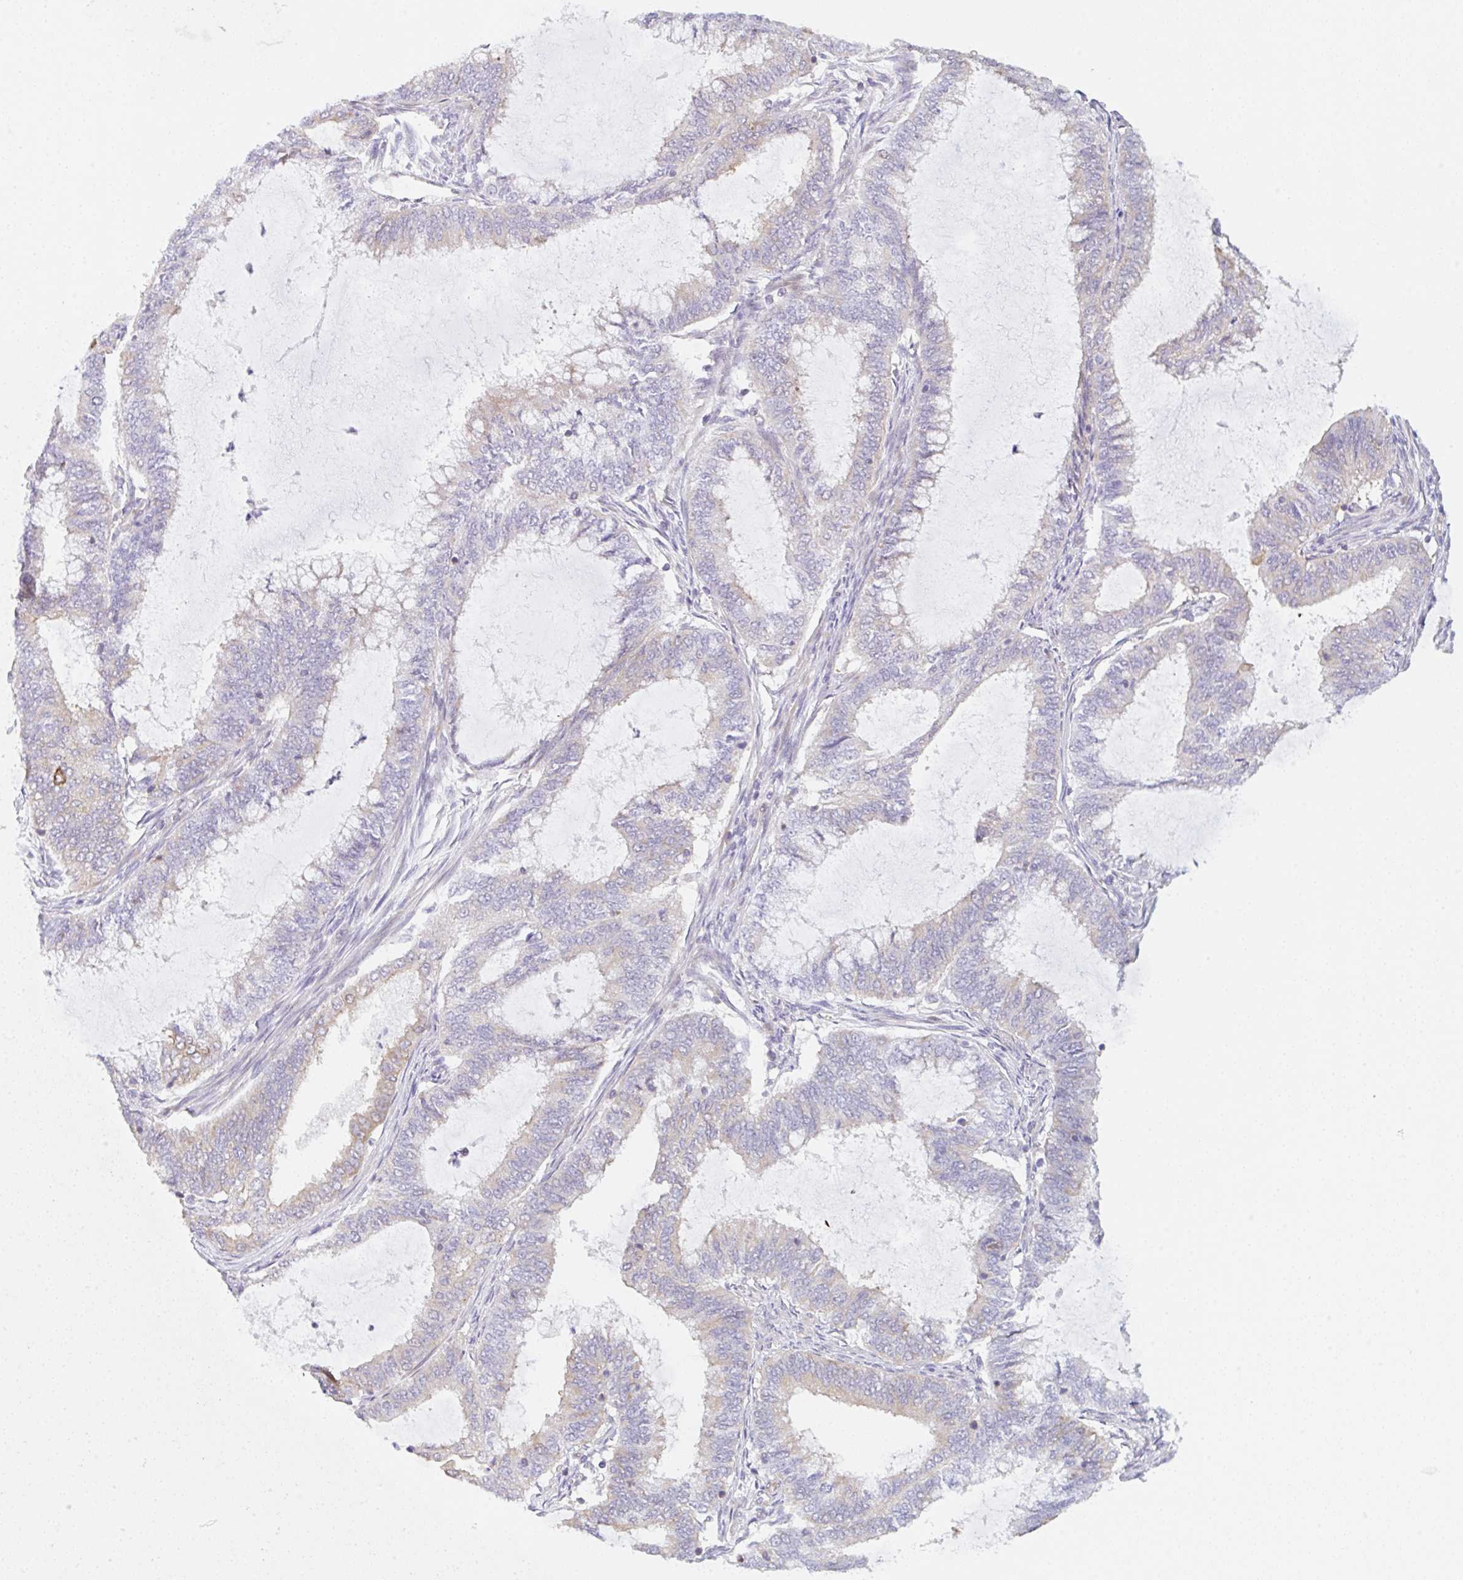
{"staining": {"intensity": "weak", "quantity": "<25%", "location": "cytoplasmic/membranous"}, "tissue": "endometrial cancer", "cell_type": "Tumor cells", "image_type": "cancer", "snomed": [{"axis": "morphology", "description": "Adenocarcinoma, NOS"}, {"axis": "topography", "description": "Endometrium"}], "caption": "An image of human endometrial cancer (adenocarcinoma) is negative for staining in tumor cells.", "gene": "TBPL2", "patient": {"sex": "female", "age": 51}}